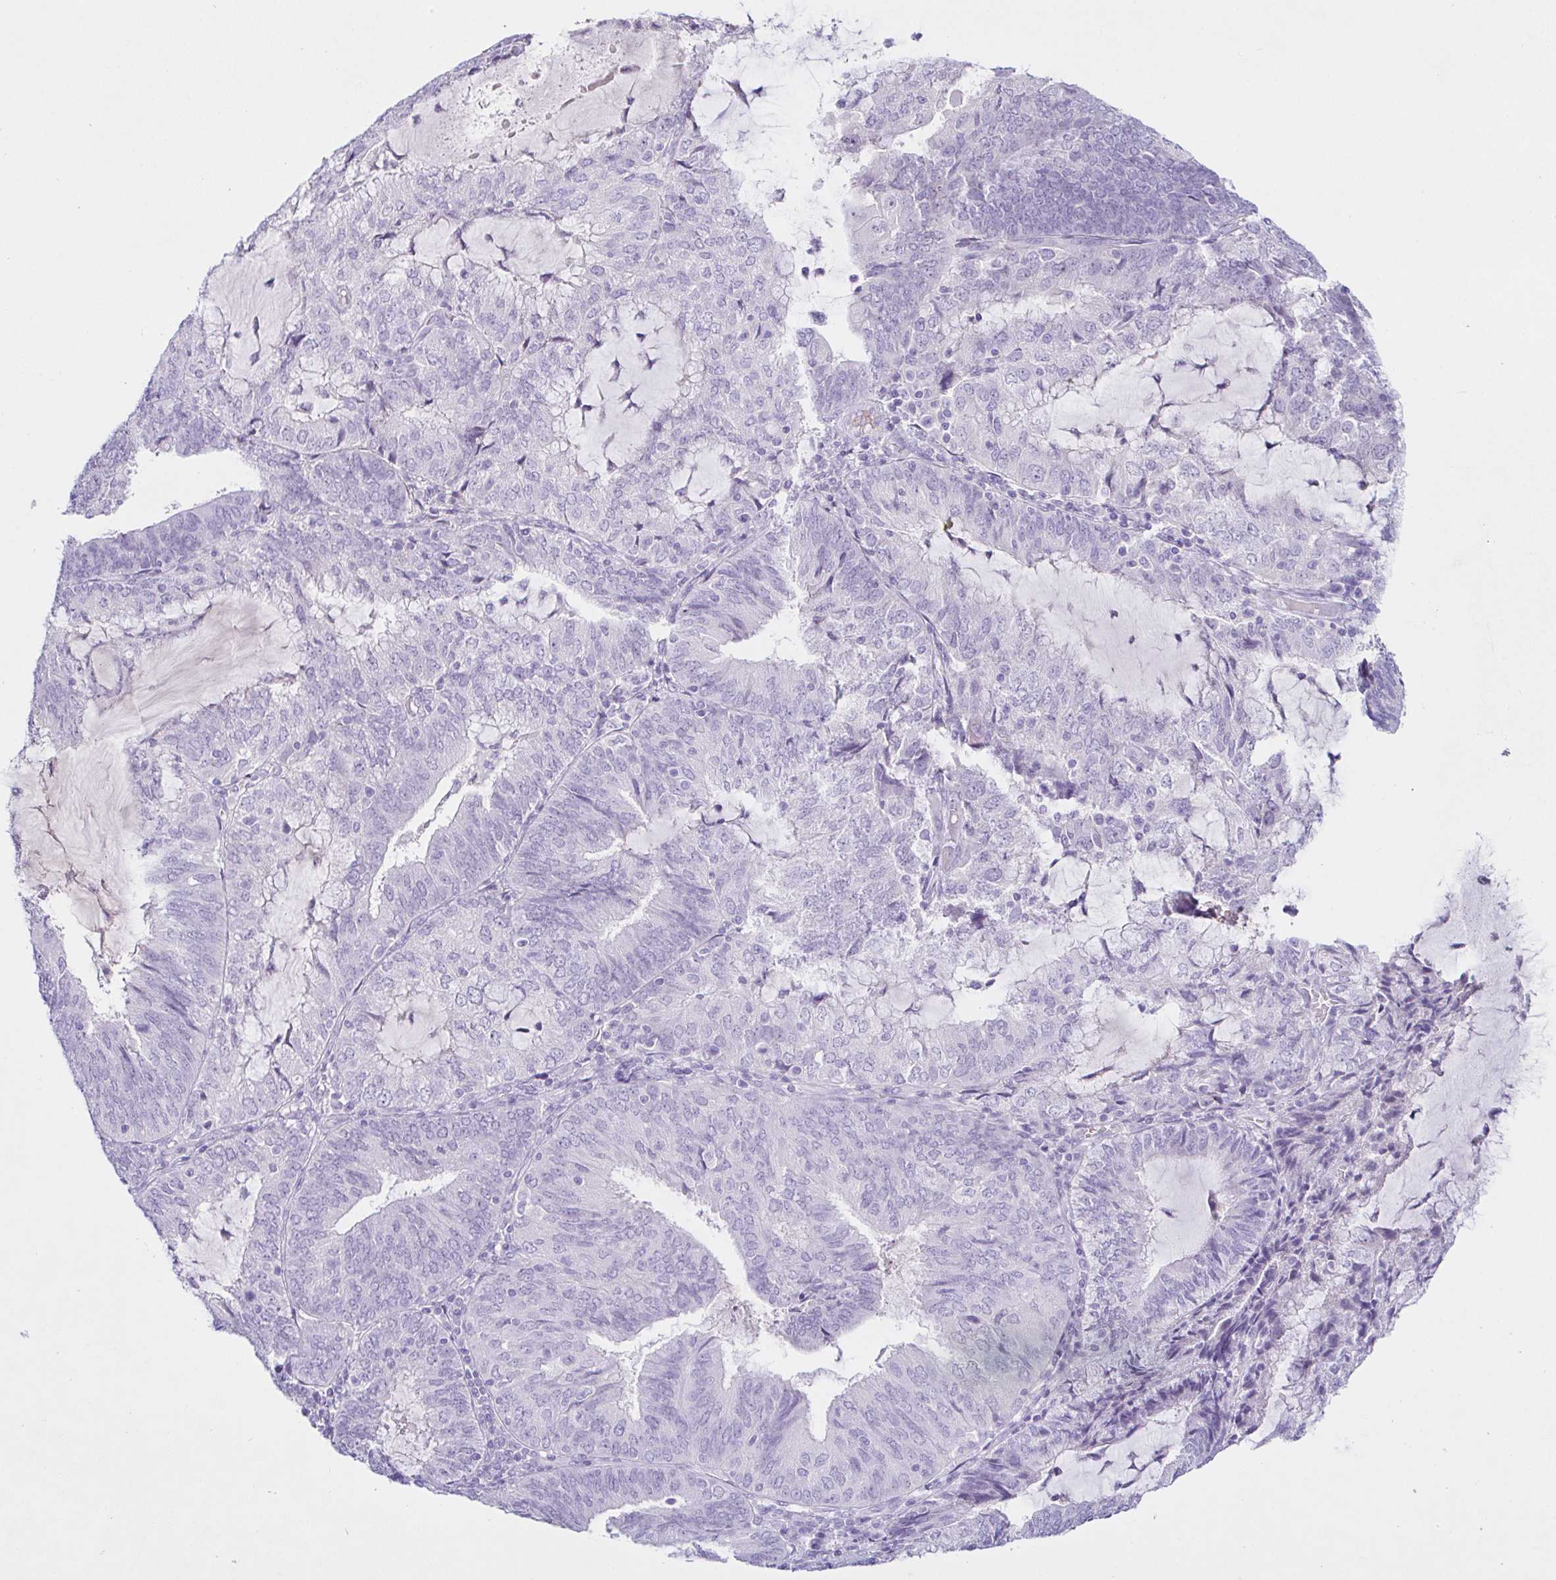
{"staining": {"intensity": "negative", "quantity": "none", "location": "none"}, "tissue": "endometrial cancer", "cell_type": "Tumor cells", "image_type": "cancer", "snomed": [{"axis": "morphology", "description": "Adenocarcinoma, NOS"}, {"axis": "topography", "description": "Endometrium"}], "caption": "Immunohistochemistry photomicrograph of human endometrial cancer (adenocarcinoma) stained for a protein (brown), which reveals no positivity in tumor cells.", "gene": "SAA4", "patient": {"sex": "female", "age": 81}}